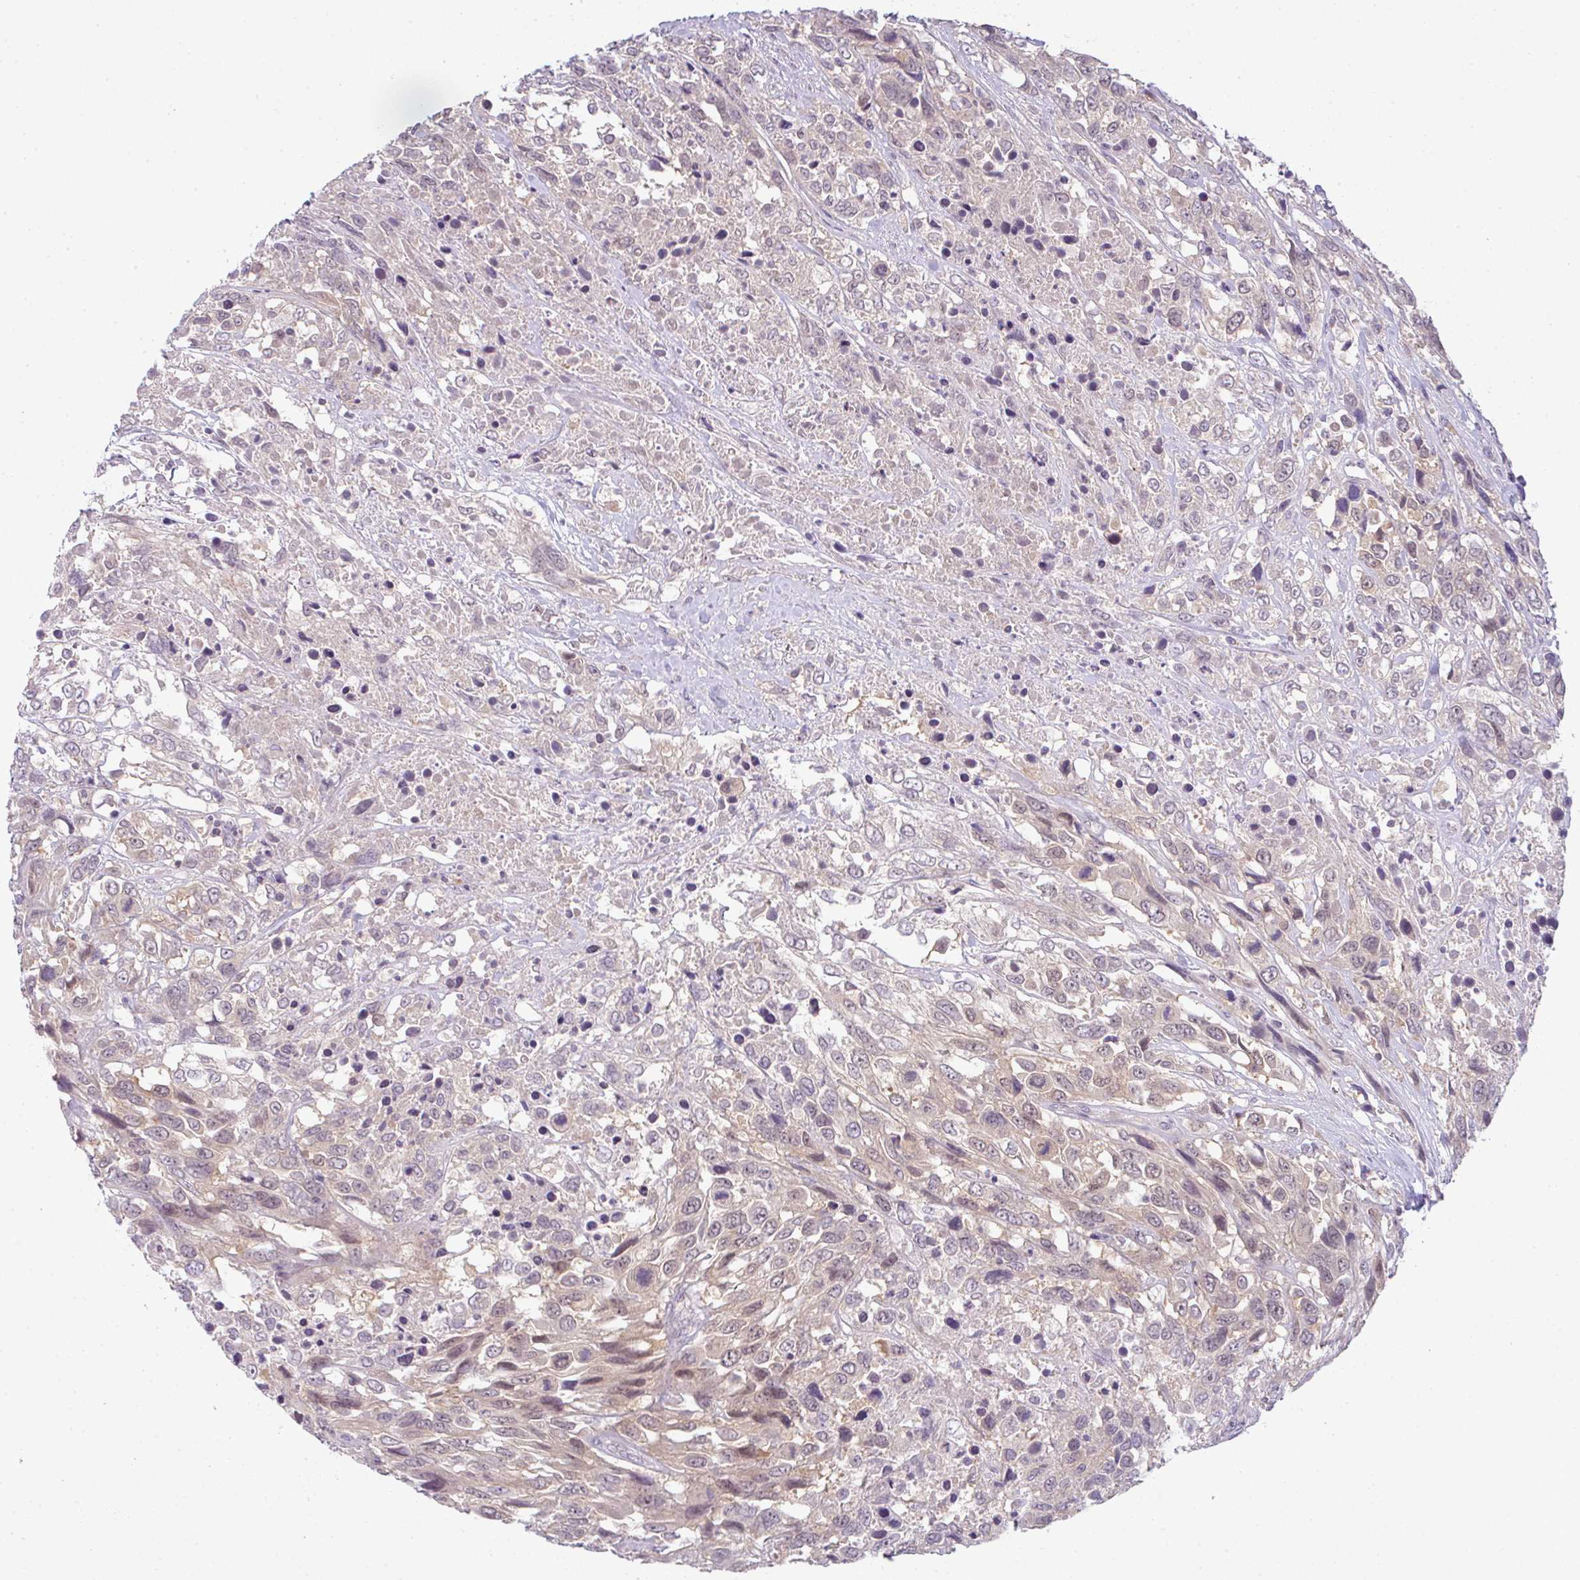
{"staining": {"intensity": "weak", "quantity": "25%-75%", "location": "cytoplasmic/membranous,nuclear"}, "tissue": "urothelial cancer", "cell_type": "Tumor cells", "image_type": "cancer", "snomed": [{"axis": "morphology", "description": "Urothelial carcinoma, High grade"}, {"axis": "topography", "description": "Urinary bladder"}], "caption": "IHC image of neoplastic tissue: human high-grade urothelial carcinoma stained using immunohistochemistry (IHC) demonstrates low levels of weak protein expression localized specifically in the cytoplasmic/membranous and nuclear of tumor cells, appearing as a cytoplasmic/membranous and nuclear brown color.", "gene": "CSE1L", "patient": {"sex": "female", "age": 70}}